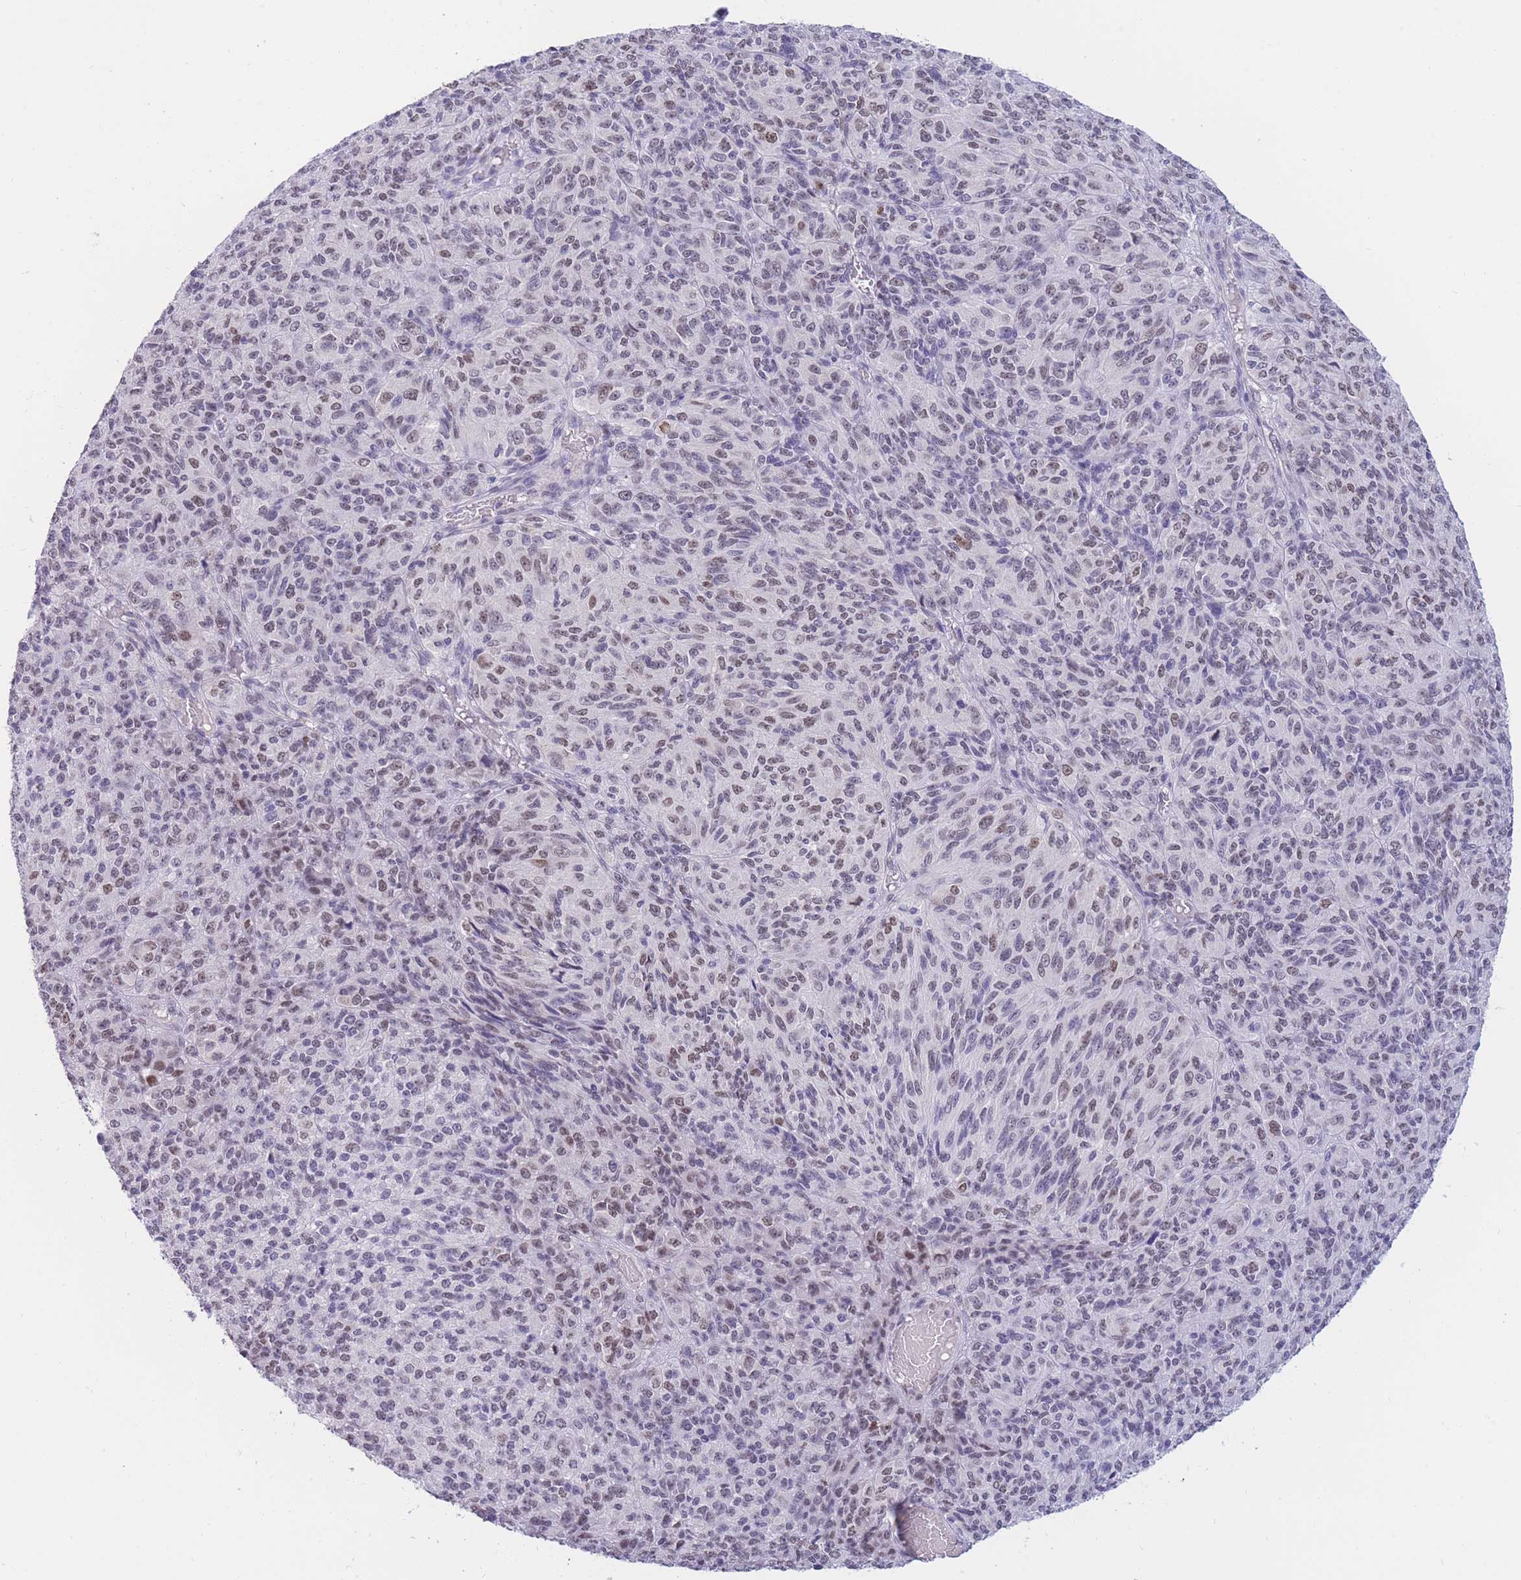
{"staining": {"intensity": "weak", "quantity": "<25%", "location": "nuclear"}, "tissue": "melanoma", "cell_type": "Tumor cells", "image_type": "cancer", "snomed": [{"axis": "morphology", "description": "Malignant melanoma, Metastatic site"}, {"axis": "topography", "description": "Brain"}], "caption": "IHC of malignant melanoma (metastatic site) displays no positivity in tumor cells. (DAB (3,3'-diaminobenzidine) IHC, high magnification).", "gene": "HMGN1", "patient": {"sex": "female", "age": 56}}